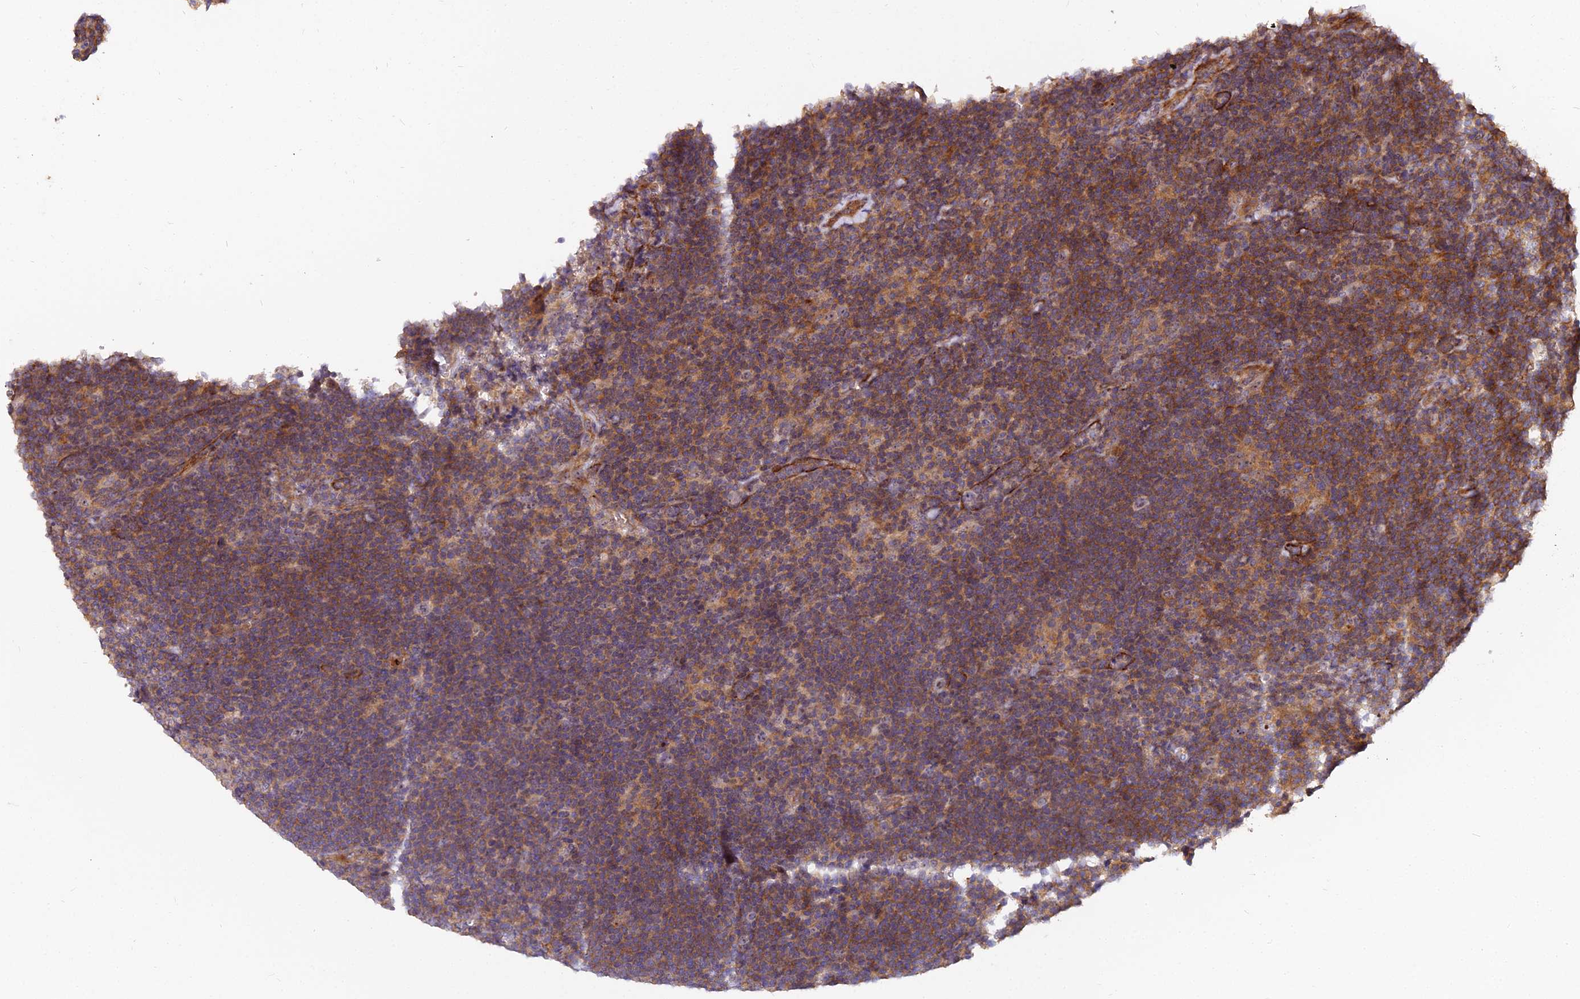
{"staining": {"intensity": "moderate", "quantity": "25%-75%", "location": "nuclear"}, "tissue": "lymphoma", "cell_type": "Tumor cells", "image_type": "cancer", "snomed": [{"axis": "morphology", "description": "Hodgkin's disease, NOS"}, {"axis": "topography", "description": "Lymph node"}], "caption": "Moderate nuclear protein staining is appreciated in approximately 25%-75% of tumor cells in Hodgkin's disease.", "gene": "TCEA3", "patient": {"sex": "female", "age": 57}}